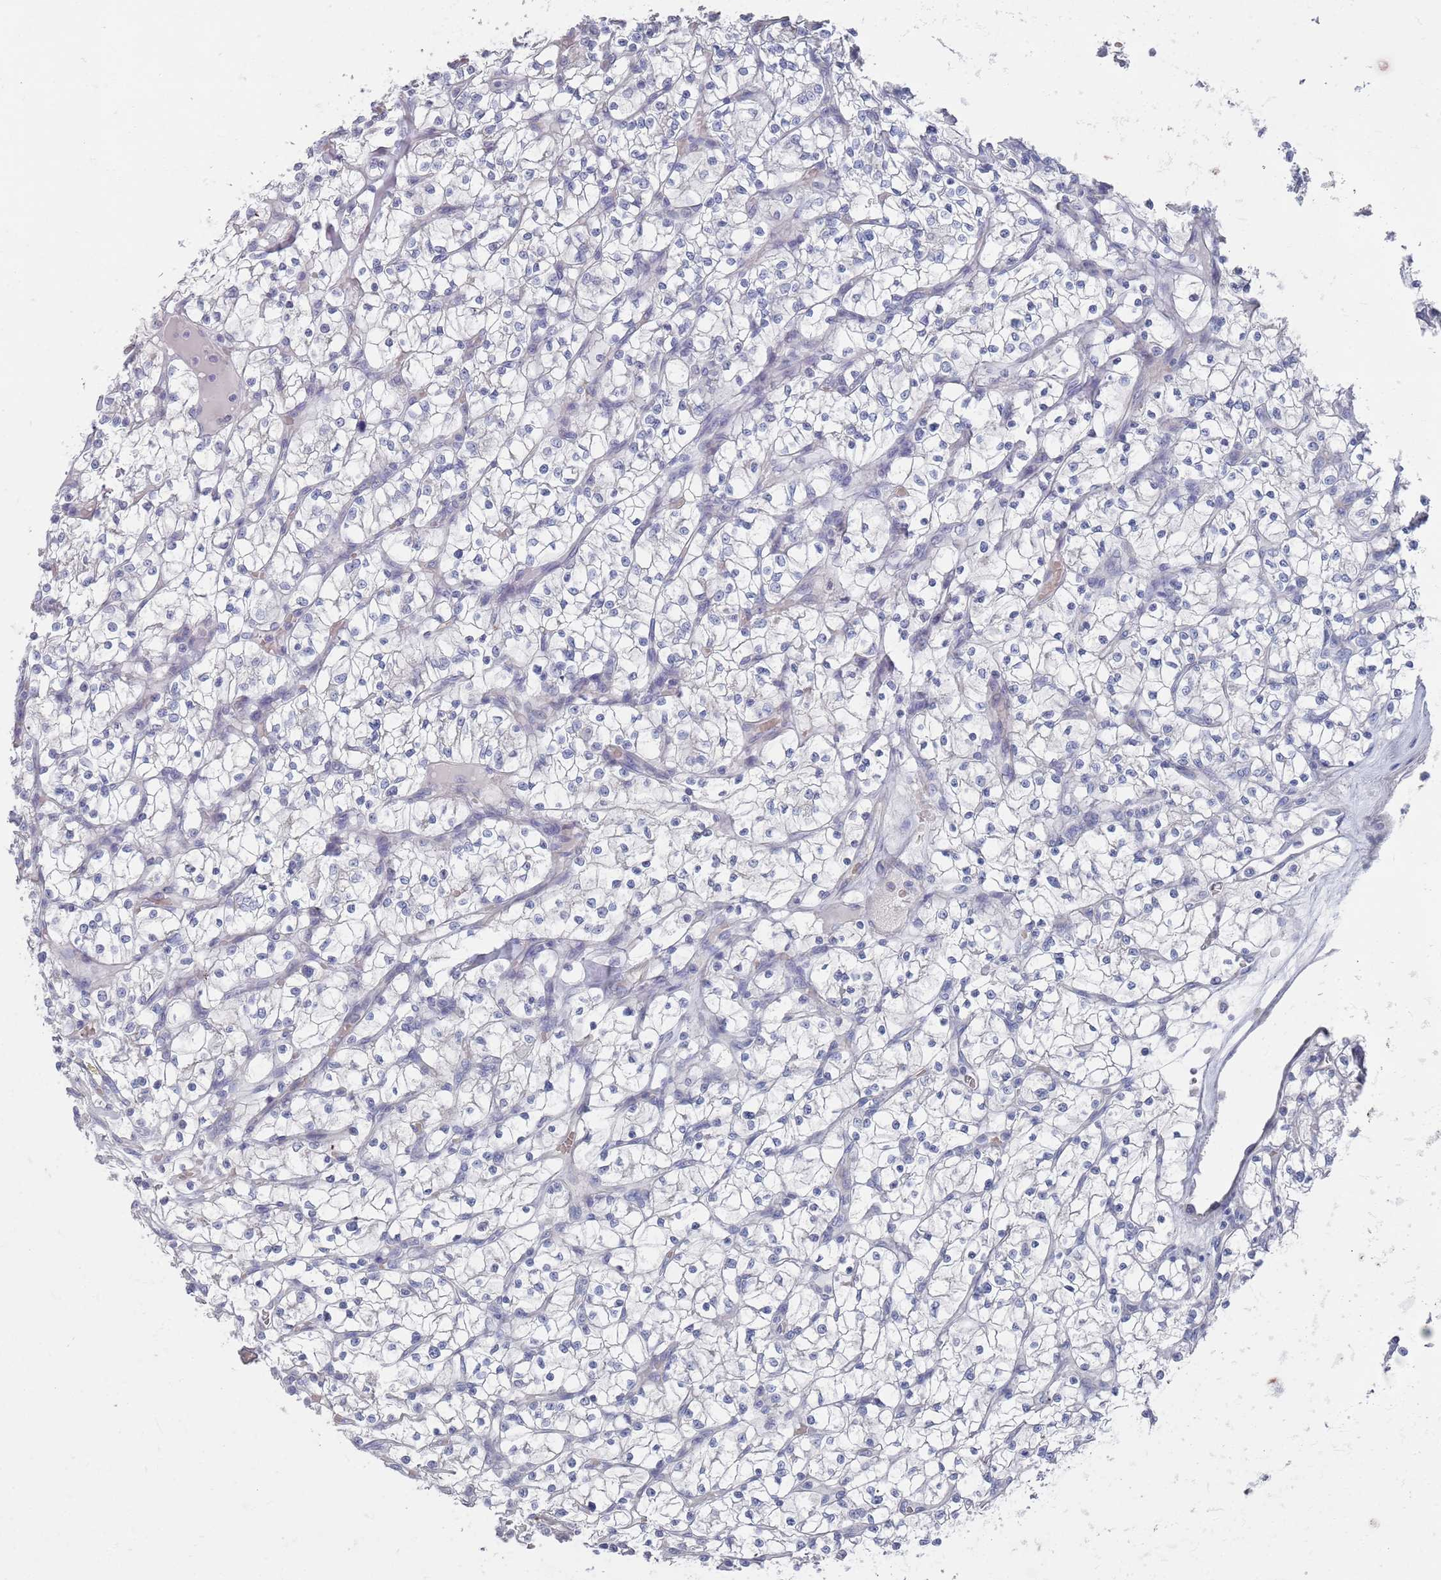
{"staining": {"intensity": "negative", "quantity": "none", "location": "none"}, "tissue": "renal cancer", "cell_type": "Tumor cells", "image_type": "cancer", "snomed": [{"axis": "morphology", "description": "Adenocarcinoma, NOS"}, {"axis": "topography", "description": "Kidney"}], "caption": "A high-resolution image shows immunohistochemistry staining of adenocarcinoma (renal), which demonstrates no significant positivity in tumor cells.", "gene": "TMCO3", "patient": {"sex": "female", "age": 64}}